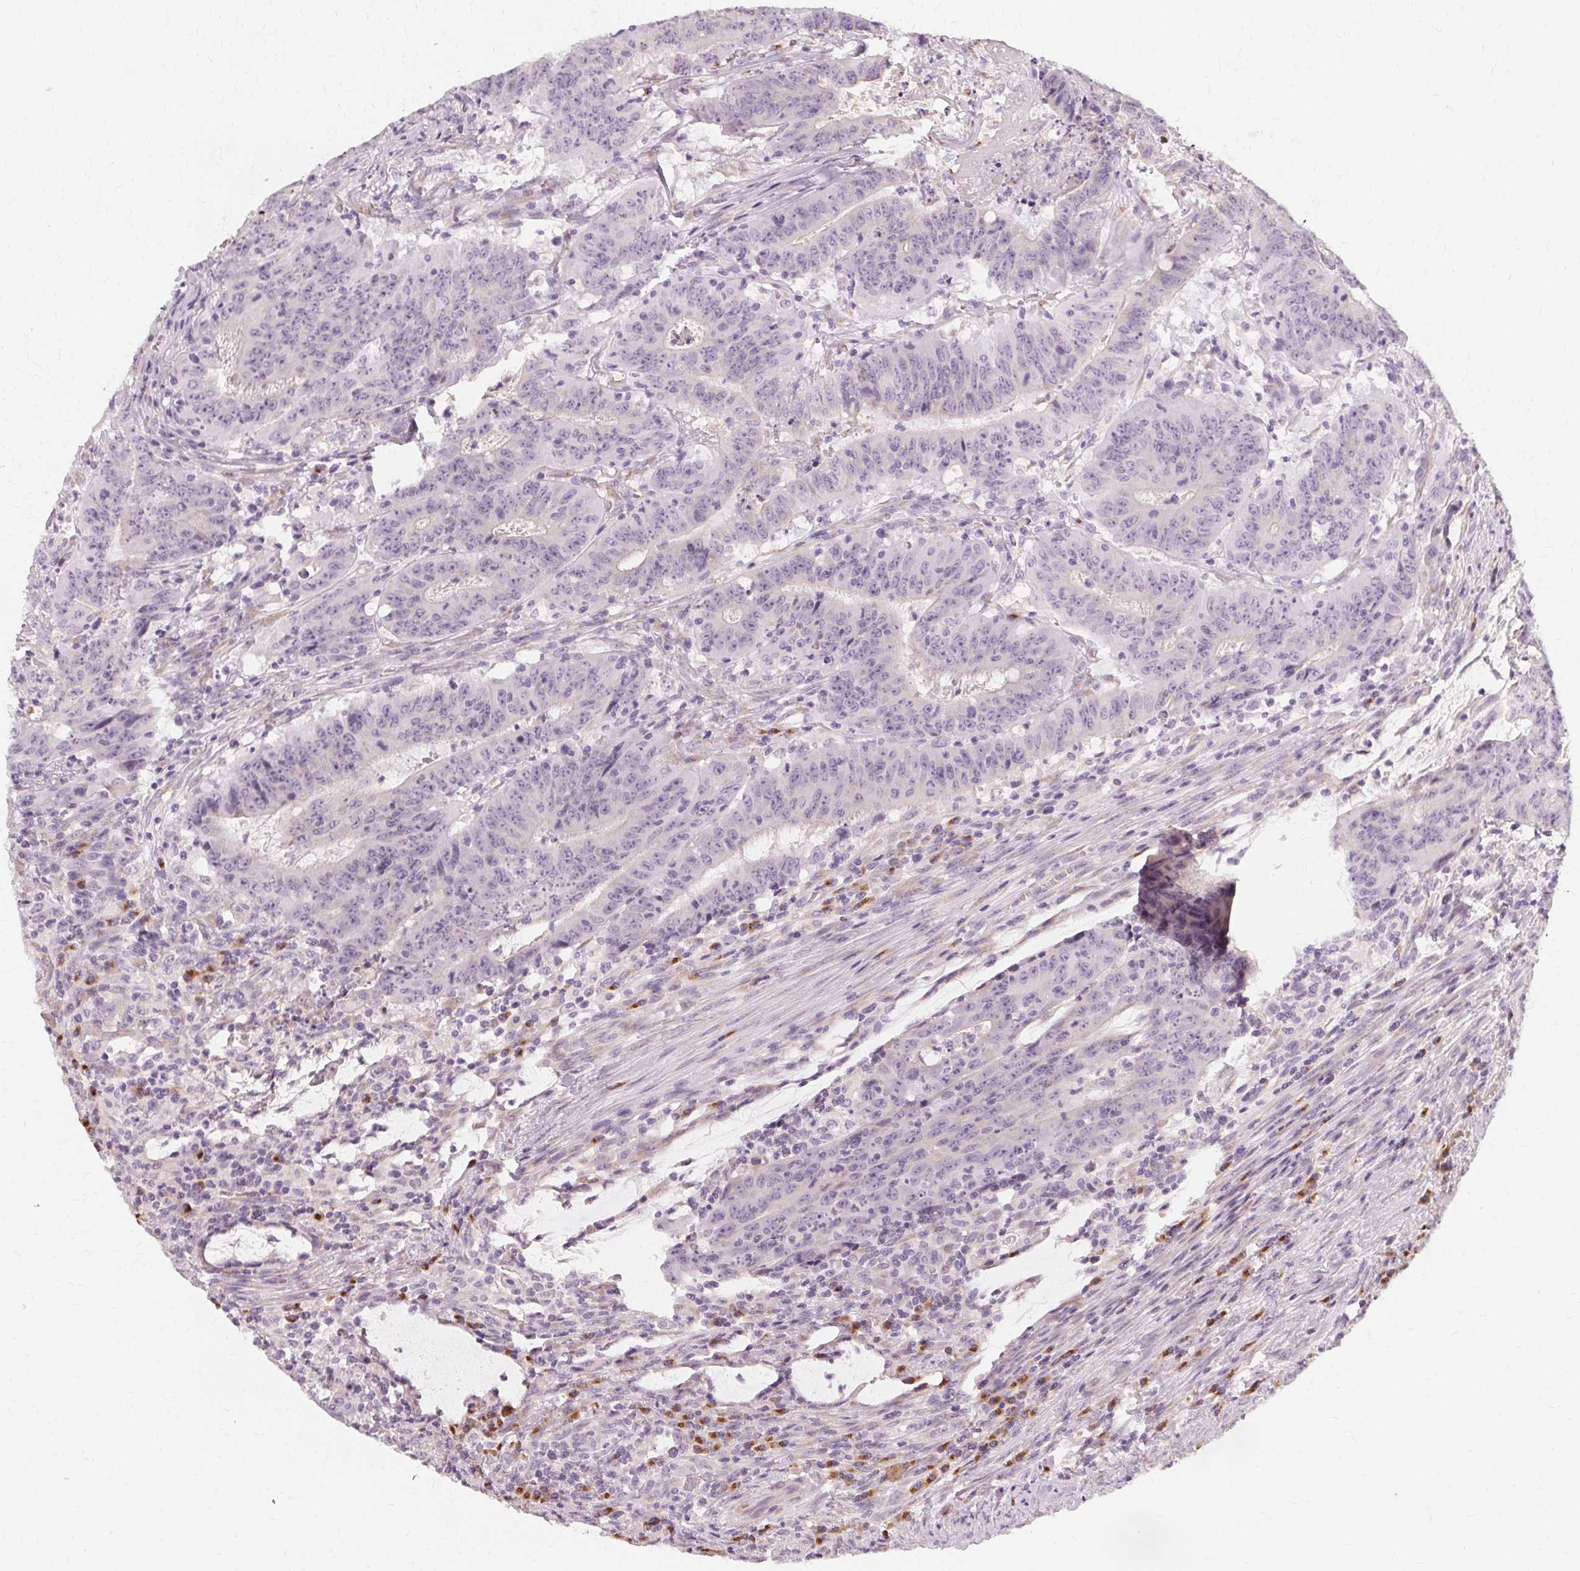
{"staining": {"intensity": "negative", "quantity": "none", "location": "none"}, "tissue": "colorectal cancer", "cell_type": "Tumor cells", "image_type": "cancer", "snomed": [{"axis": "morphology", "description": "Adenocarcinoma, NOS"}, {"axis": "topography", "description": "Colon"}], "caption": "Human colorectal cancer stained for a protein using immunohistochemistry exhibits no staining in tumor cells.", "gene": "FCRL3", "patient": {"sex": "male", "age": 33}}